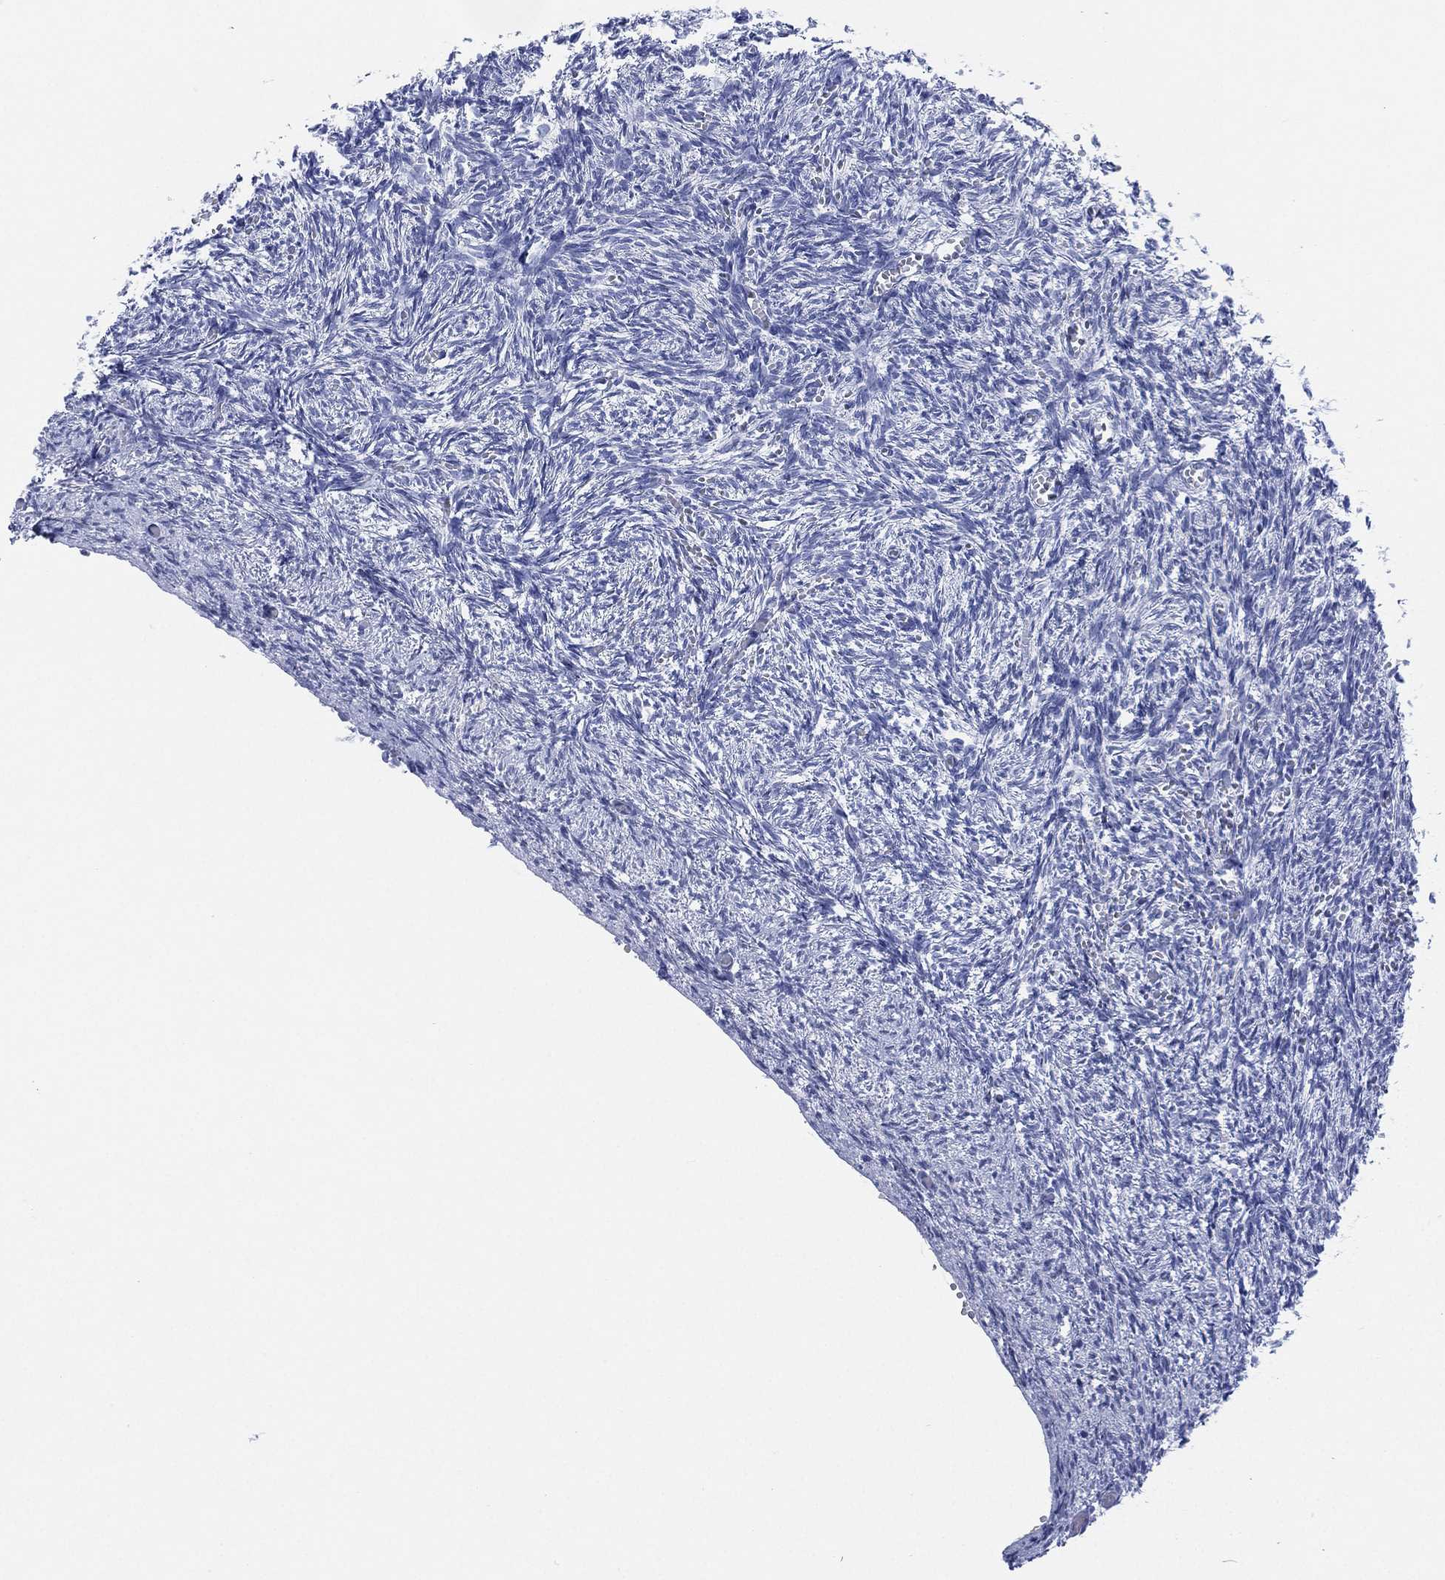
{"staining": {"intensity": "negative", "quantity": "none", "location": "none"}, "tissue": "ovary", "cell_type": "Ovarian stroma cells", "image_type": "normal", "snomed": [{"axis": "morphology", "description": "Normal tissue, NOS"}, {"axis": "topography", "description": "Ovary"}], "caption": "High power microscopy image of an IHC photomicrograph of unremarkable ovary, revealing no significant staining in ovarian stroma cells.", "gene": "SLC9C2", "patient": {"sex": "female", "age": 43}}